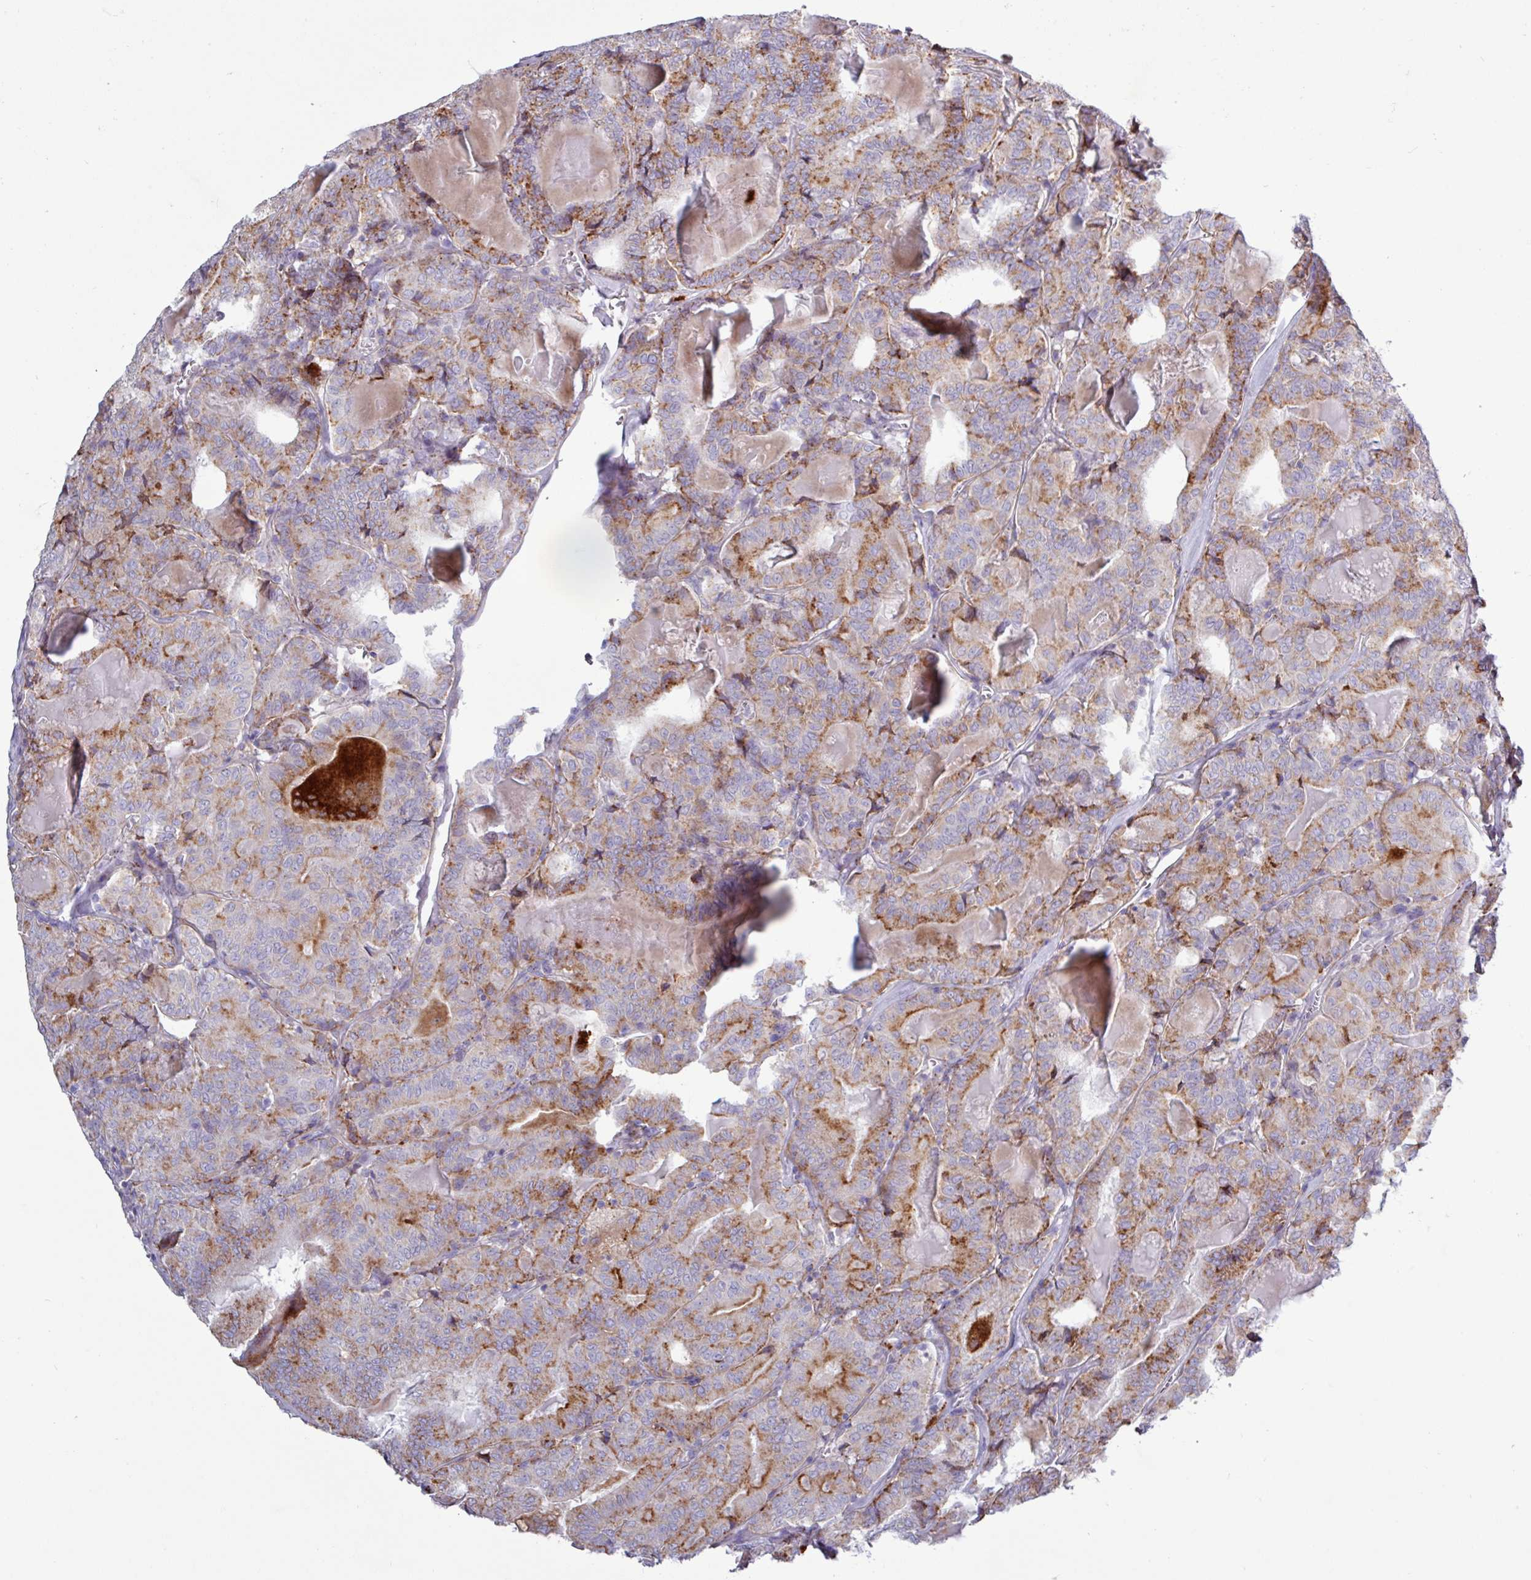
{"staining": {"intensity": "moderate", "quantity": ">75%", "location": "cytoplasmic/membranous"}, "tissue": "thyroid cancer", "cell_type": "Tumor cells", "image_type": "cancer", "snomed": [{"axis": "morphology", "description": "Papillary adenocarcinoma, NOS"}, {"axis": "topography", "description": "Thyroid gland"}], "caption": "Immunohistochemical staining of human thyroid papillary adenocarcinoma exhibits medium levels of moderate cytoplasmic/membranous expression in approximately >75% of tumor cells.", "gene": "AMIGO2", "patient": {"sex": "female", "age": 72}}